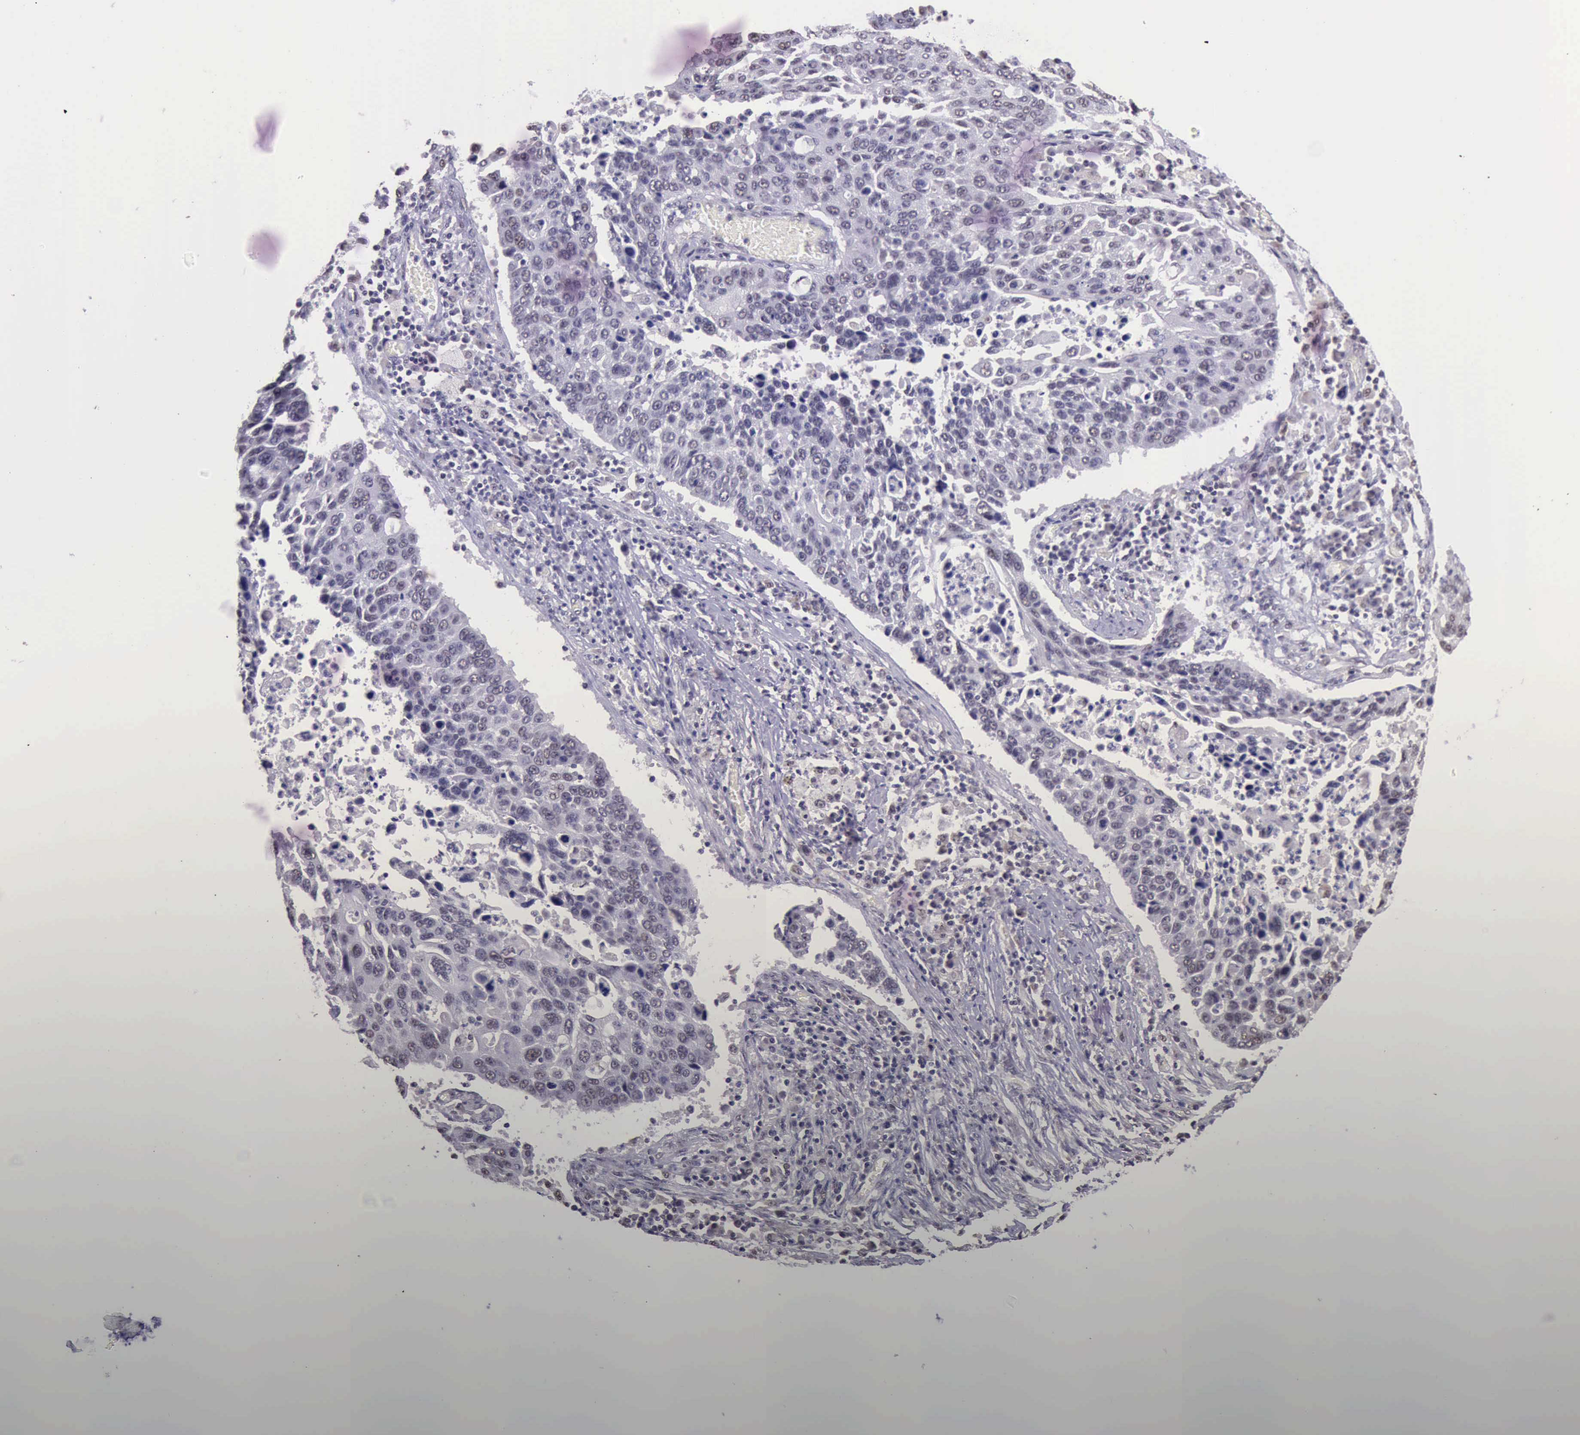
{"staining": {"intensity": "weak", "quantity": "25%-75%", "location": "nuclear"}, "tissue": "lung cancer", "cell_type": "Tumor cells", "image_type": "cancer", "snomed": [{"axis": "morphology", "description": "Squamous cell carcinoma, NOS"}, {"axis": "topography", "description": "Lung"}], "caption": "Immunohistochemistry staining of squamous cell carcinoma (lung), which reveals low levels of weak nuclear expression in about 25%-75% of tumor cells indicating weak nuclear protein staining. The staining was performed using DAB (brown) for protein detection and nuclei were counterstained in hematoxylin (blue).", "gene": "PRPF39", "patient": {"sex": "male", "age": 68}}